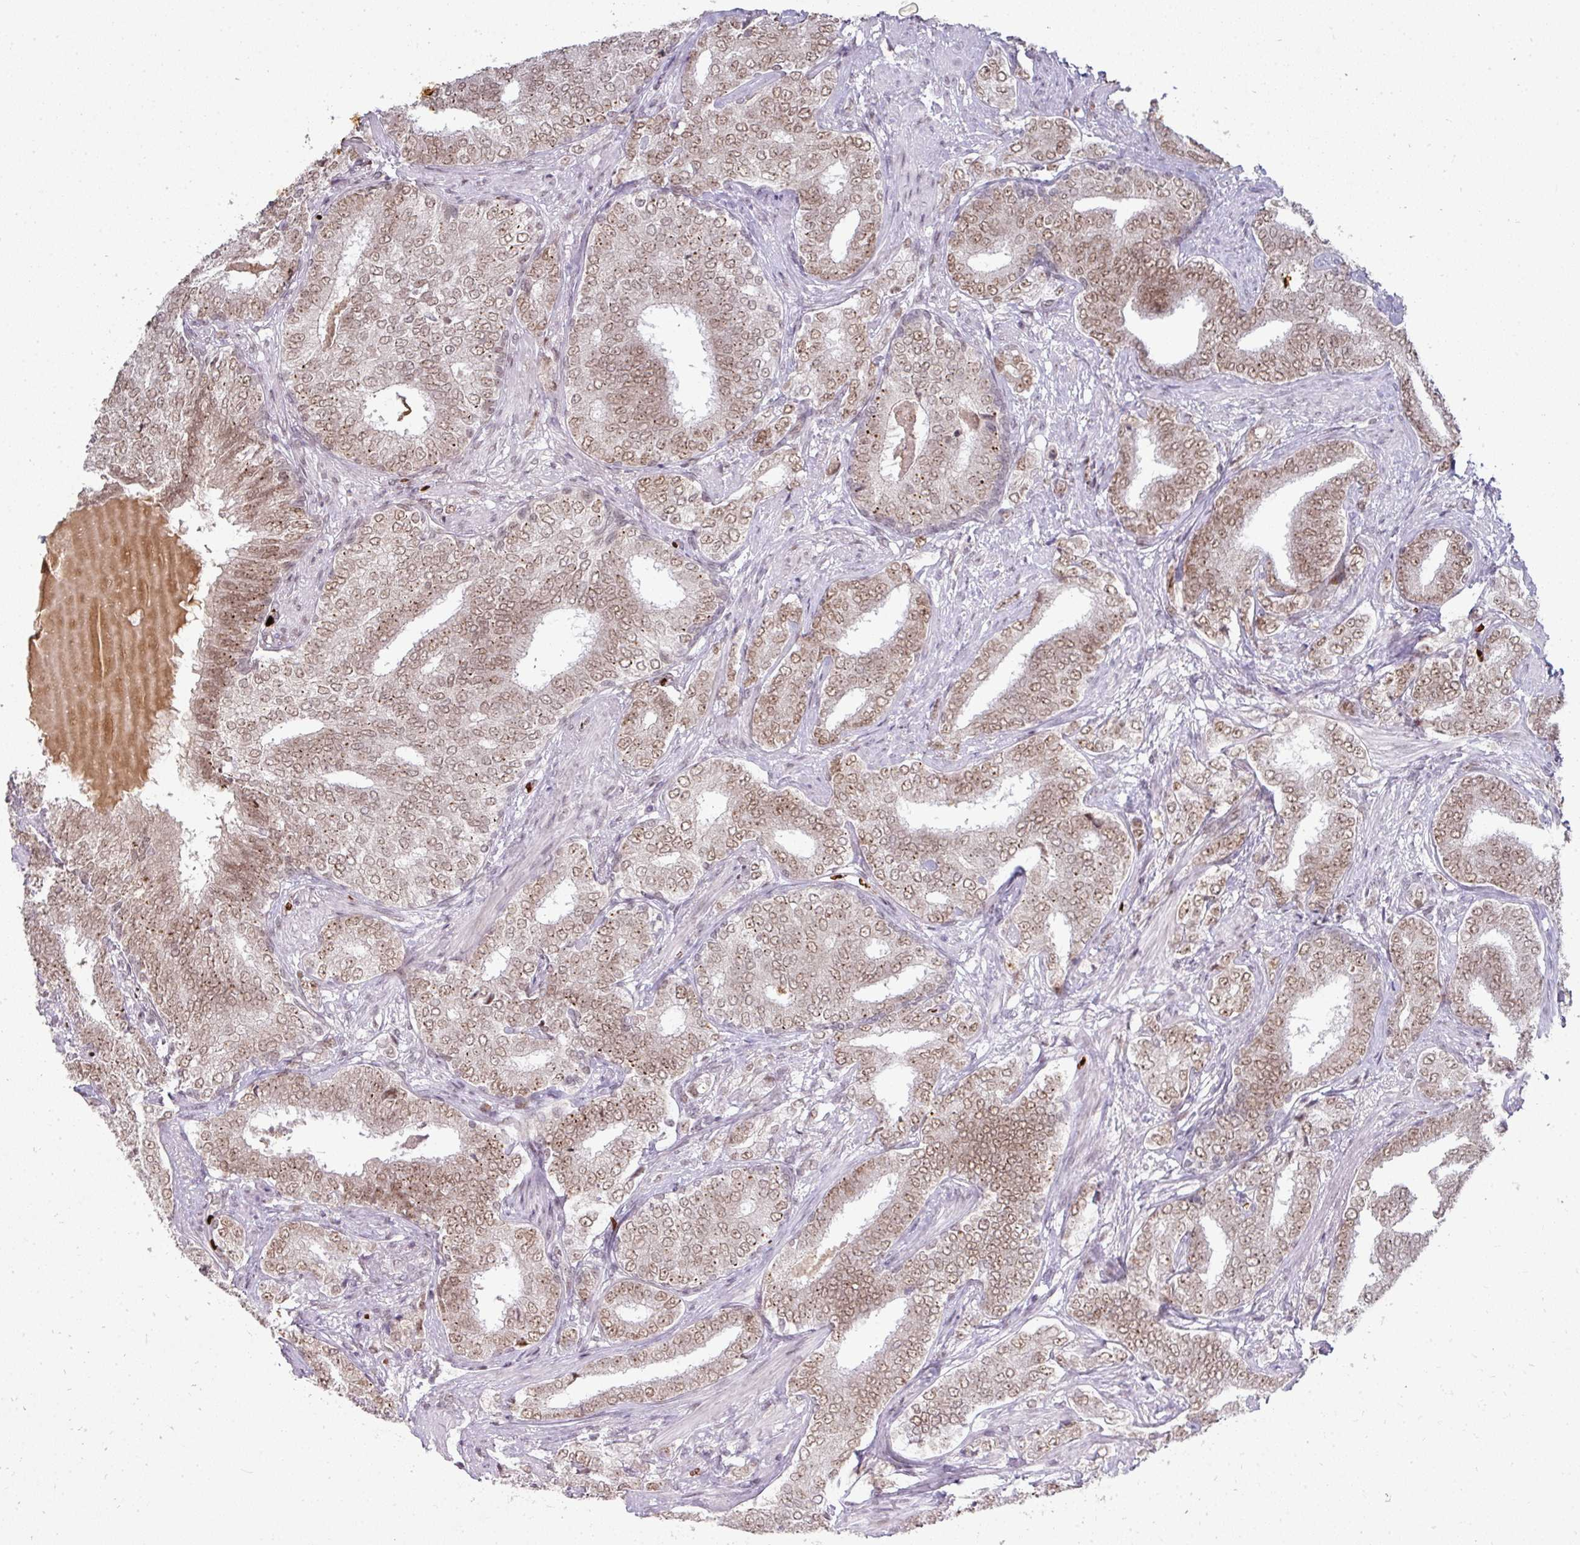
{"staining": {"intensity": "moderate", "quantity": ">75%", "location": "nuclear"}, "tissue": "prostate cancer", "cell_type": "Tumor cells", "image_type": "cancer", "snomed": [{"axis": "morphology", "description": "Adenocarcinoma, High grade"}, {"axis": "topography", "description": "Prostate"}], "caption": "Brown immunohistochemical staining in prostate cancer (high-grade adenocarcinoma) displays moderate nuclear staining in approximately >75% of tumor cells. (IHC, brightfield microscopy, high magnification).", "gene": "NEIL1", "patient": {"sex": "male", "age": 72}}